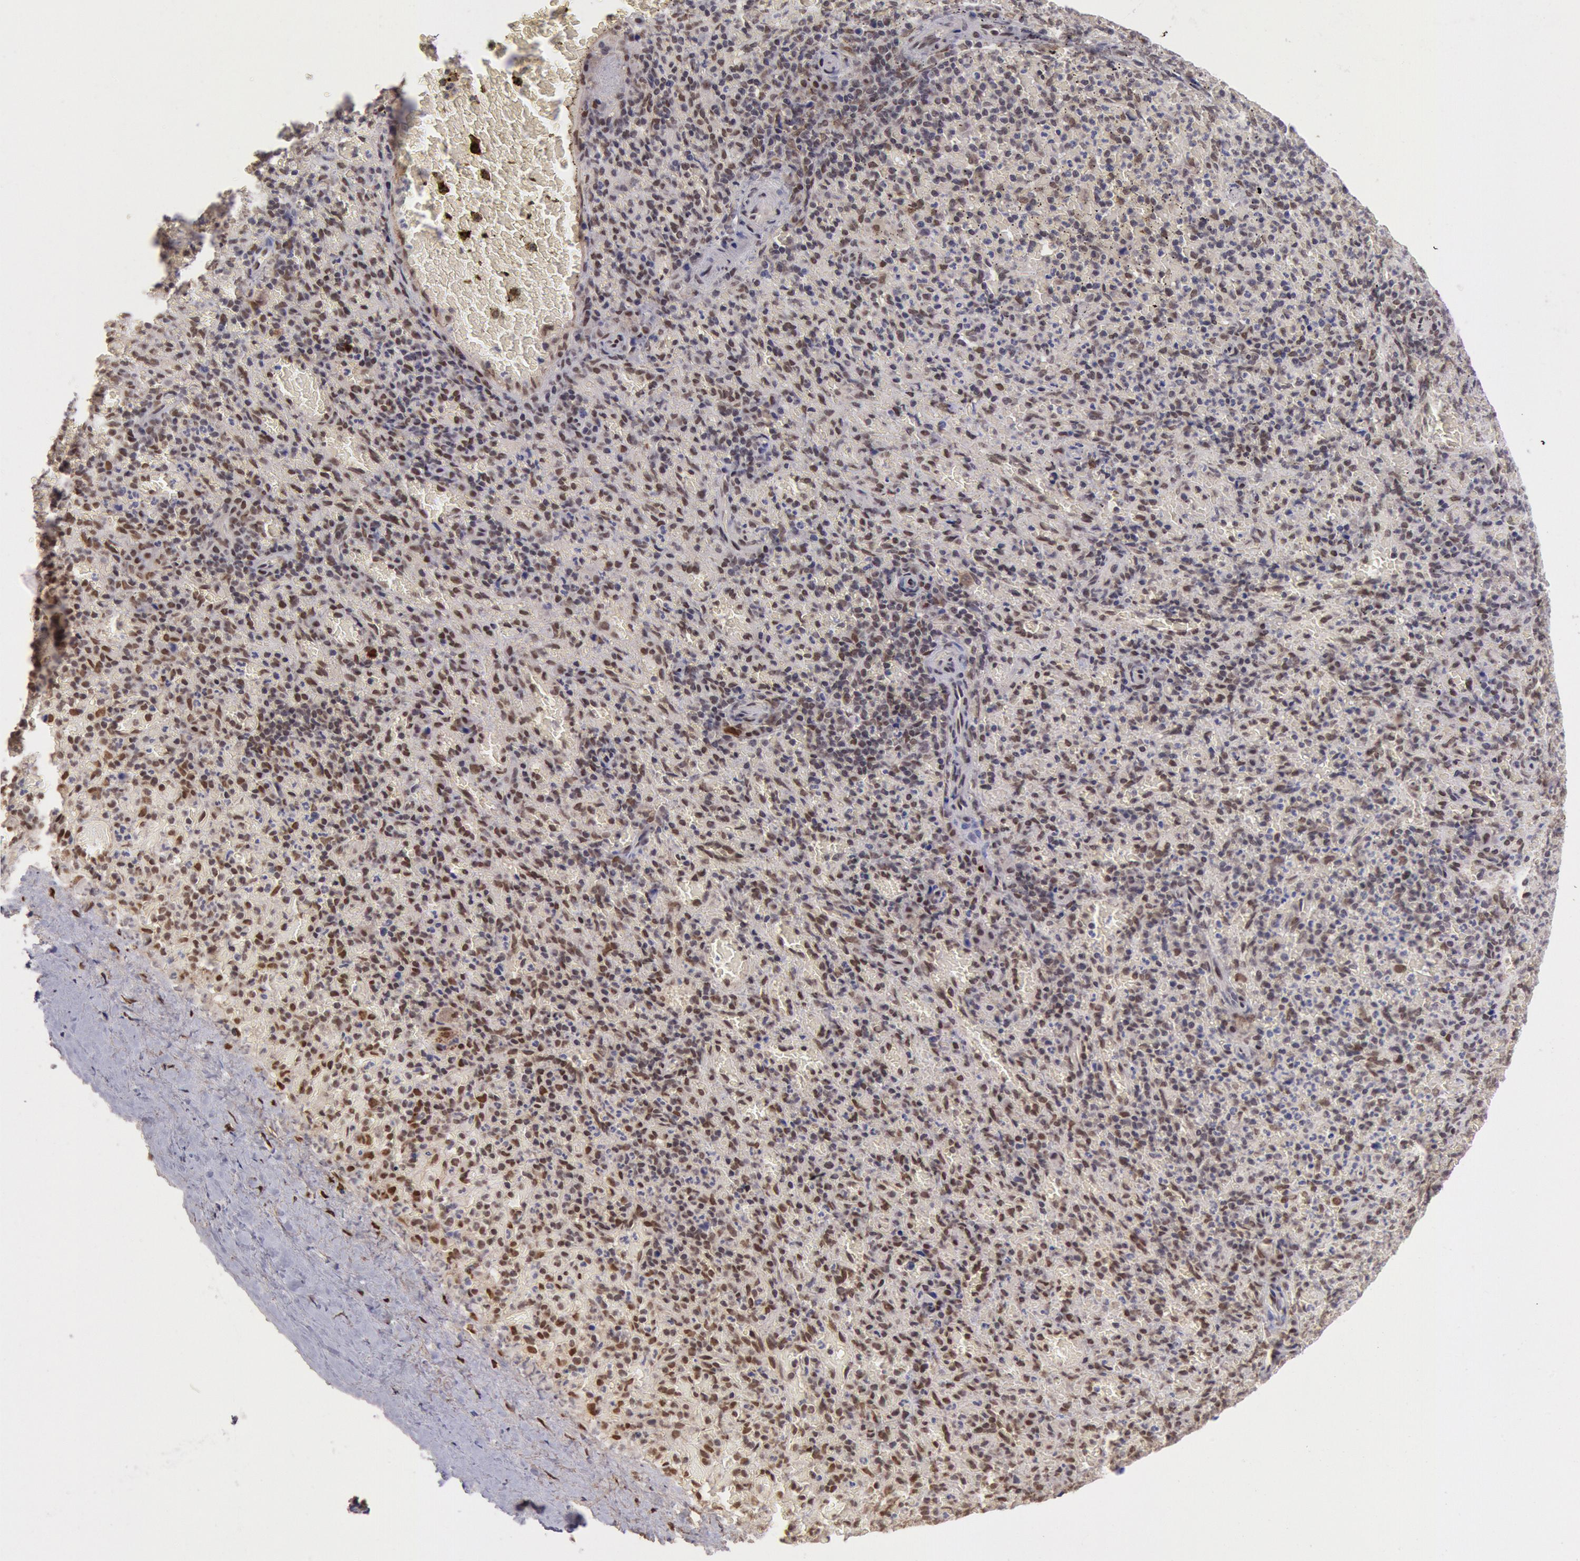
{"staining": {"intensity": "strong", "quantity": "25%-75%", "location": "nuclear"}, "tissue": "spleen", "cell_type": "Cells in red pulp", "image_type": "normal", "snomed": [{"axis": "morphology", "description": "Normal tissue, NOS"}, {"axis": "topography", "description": "Spleen"}], "caption": "Immunohistochemistry (IHC) (DAB (3,3'-diaminobenzidine)) staining of unremarkable human spleen demonstrates strong nuclear protein positivity in about 25%-75% of cells in red pulp.", "gene": "CDKN2B", "patient": {"sex": "female", "age": 50}}